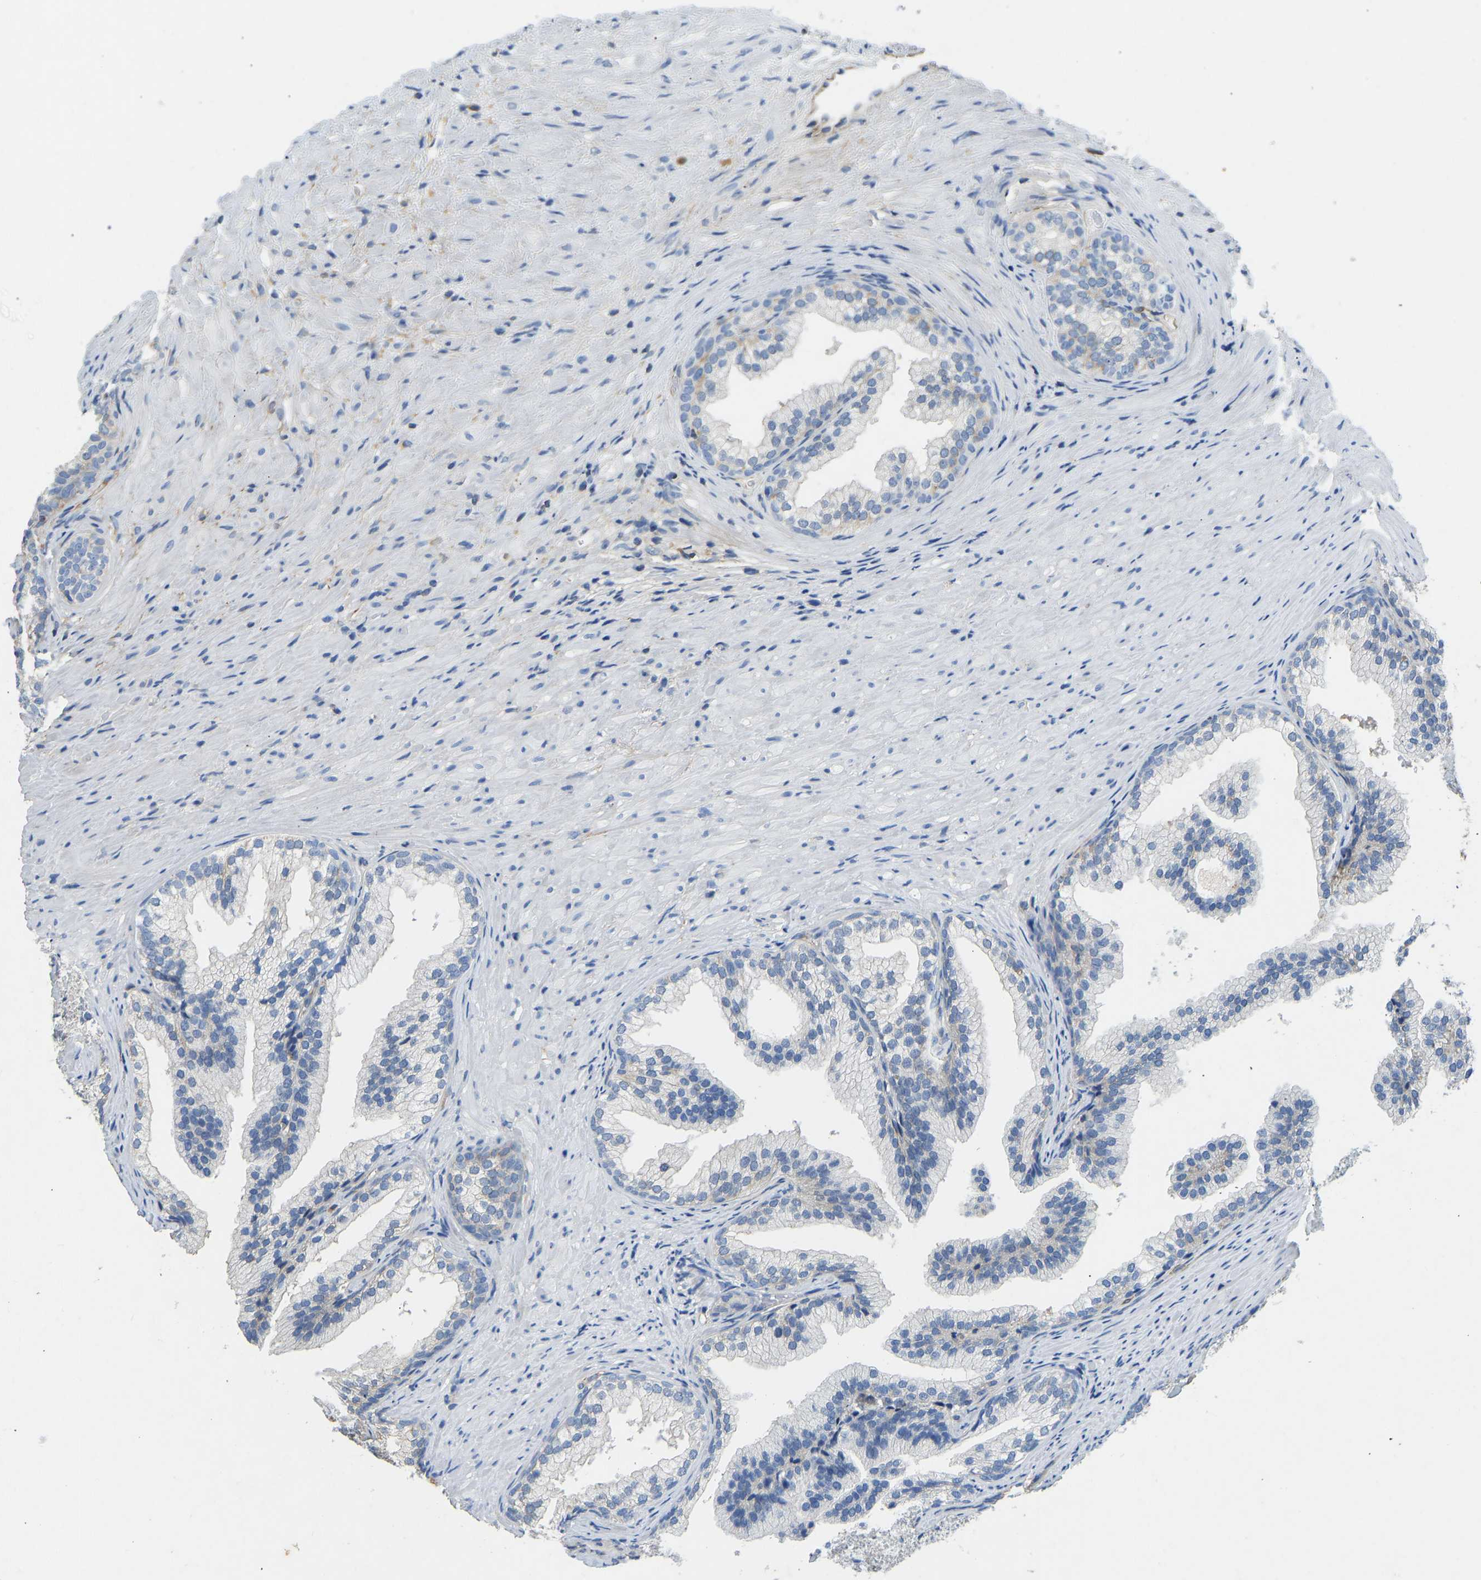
{"staining": {"intensity": "negative", "quantity": "none", "location": "none"}, "tissue": "prostate", "cell_type": "Glandular cells", "image_type": "normal", "snomed": [{"axis": "morphology", "description": "Normal tissue, NOS"}, {"axis": "topography", "description": "Prostate"}], "caption": "Normal prostate was stained to show a protein in brown. There is no significant staining in glandular cells. The staining was performed using DAB to visualize the protein expression in brown, while the nuclei were stained in blue with hematoxylin (Magnification: 20x).", "gene": "TECTA", "patient": {"sex": "male", "age": 76}}